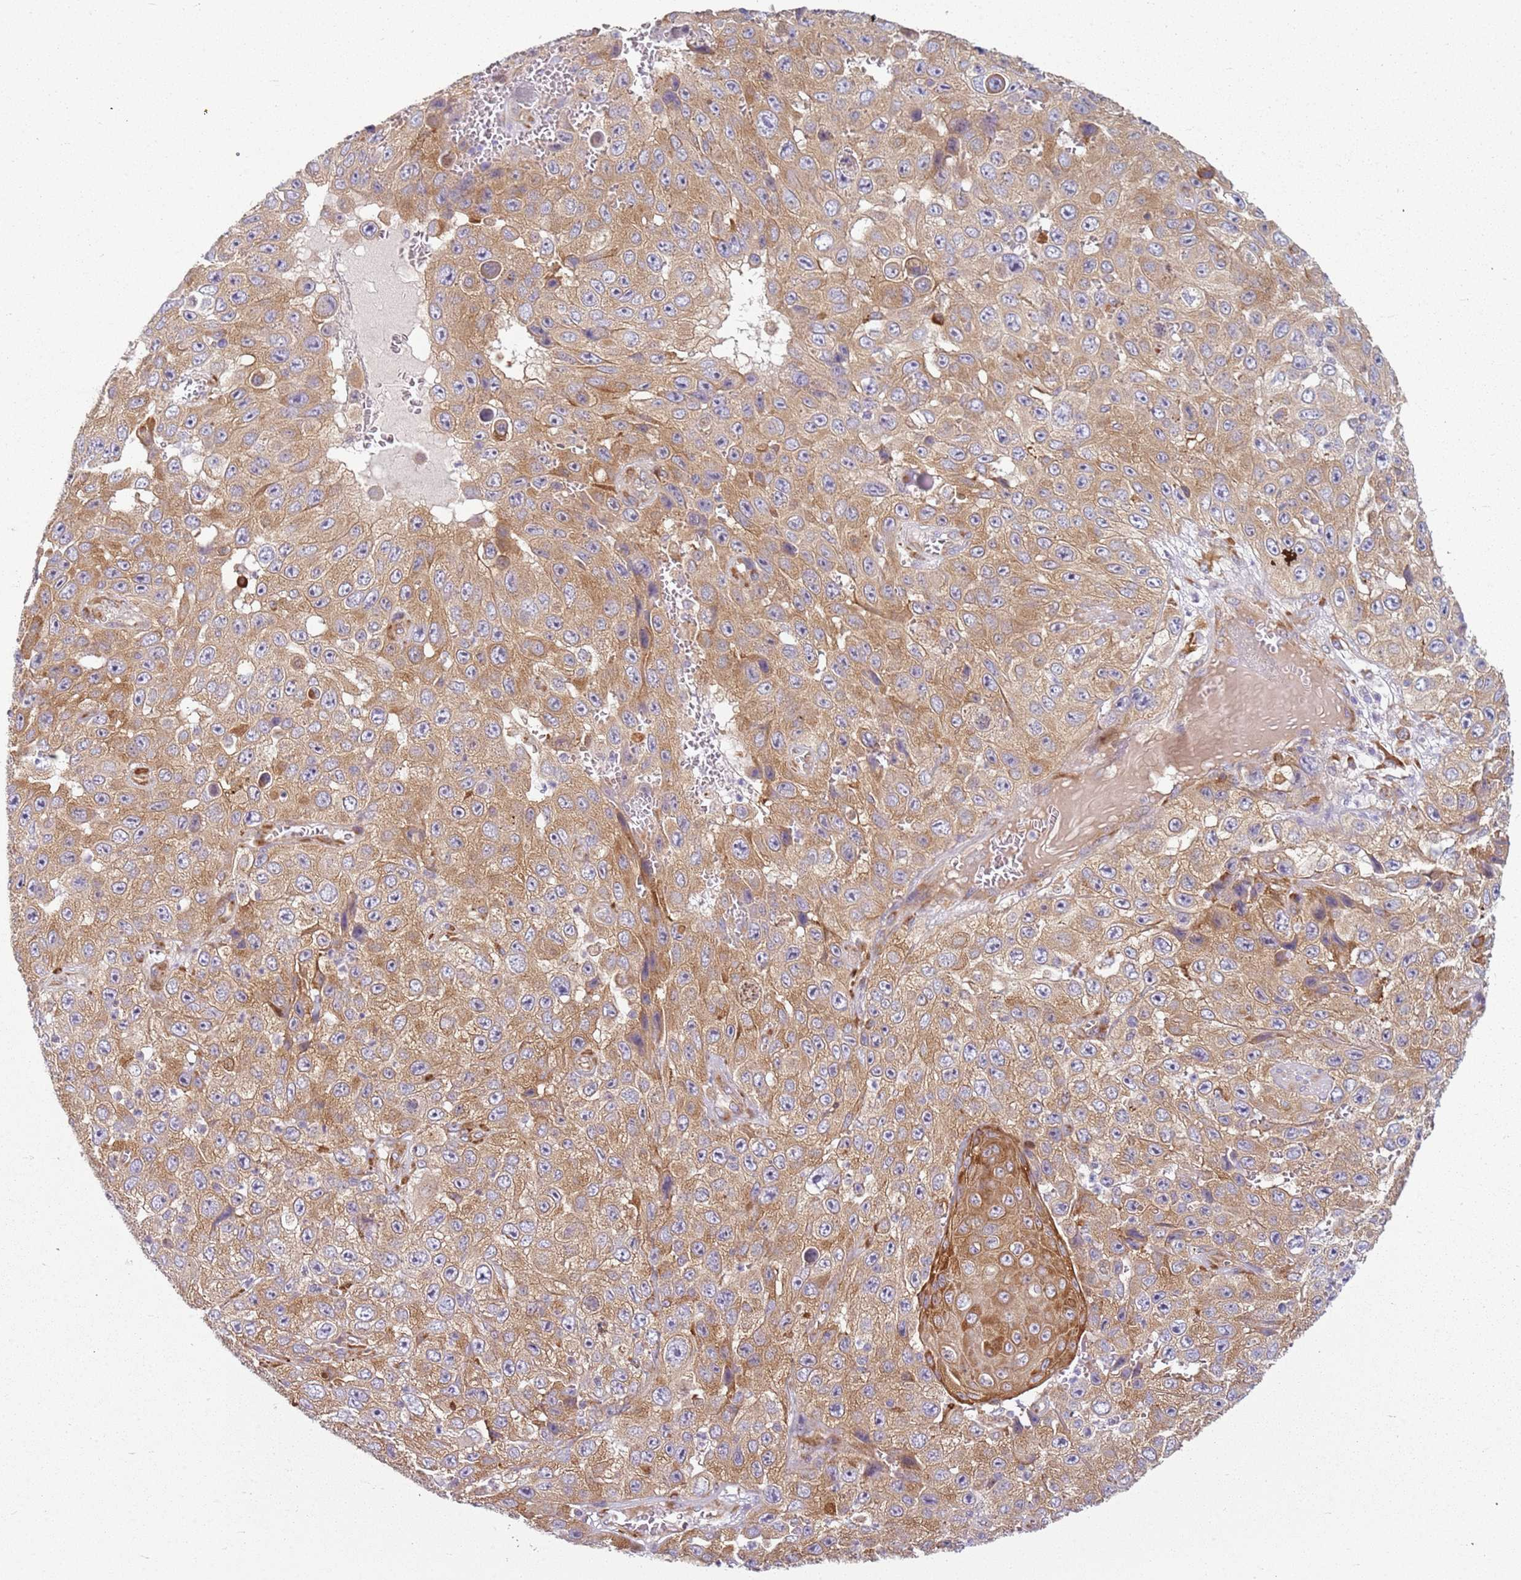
{"staining": {"intensity": "moderate", "quantity": ">75%", "location": "cytoplasmic/membranous"}, "tissue": "skin cancer", "cell_type": "Tumor cells", "image_type": "cancer", "snomed": [{"axis": "morphology", "description": "Squamous cell carcinoma, NOS"}, {"axis": "topography", "description": "Skin"}], "caption": "High-magnification brightfield microscopy of skin cancer stained with DAB (3,3'-diaminobenzidine) (brown) and counterstained with hematoxylin (blue). tumor cells exhibit moderate cytoplasmic/membranous staining is seen in approximately>75% of cells.", "gene": "RPS28", "patient": {"sex": "male", "age": 82}}